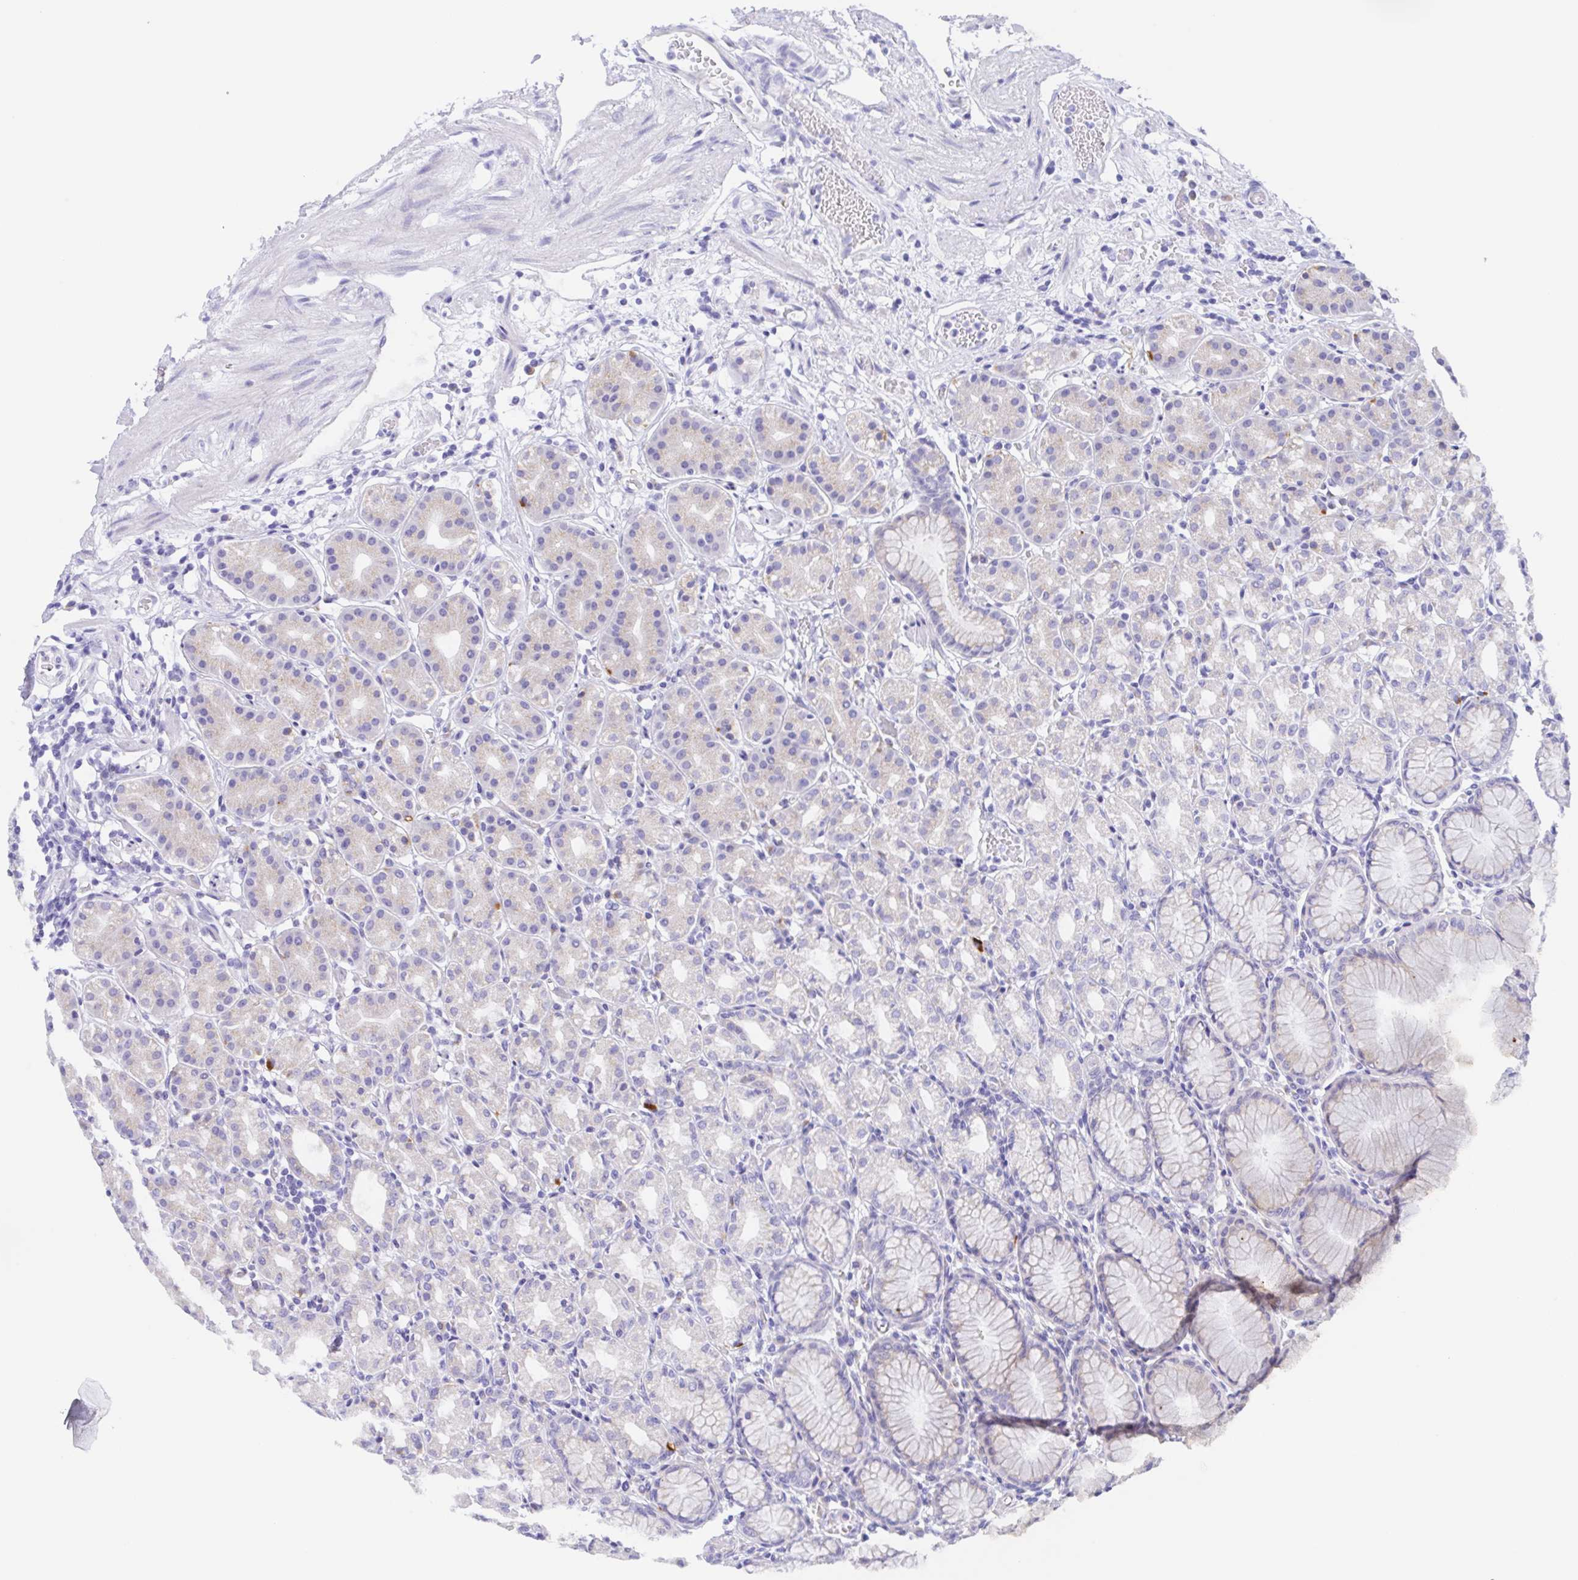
{"staining": {"intensity": "negative", "quantity": "none", "location": "none"}, "tissue": "stomach", "cell_type": "Glandular cells", "image_type": "normal", "snomed": [{"axis": "morphology", "description": "Normal tissue, NOS"}, {"axis": "topography", "description": "Stomach"}], "caption": "Stomach was stained to show a protein in brown. There is no significant positivity in glandular cells. (DAB IHC with hematoxylin counter stain).", "gene": "SCG3", "patient": {"sex": "female", "age": 57}}